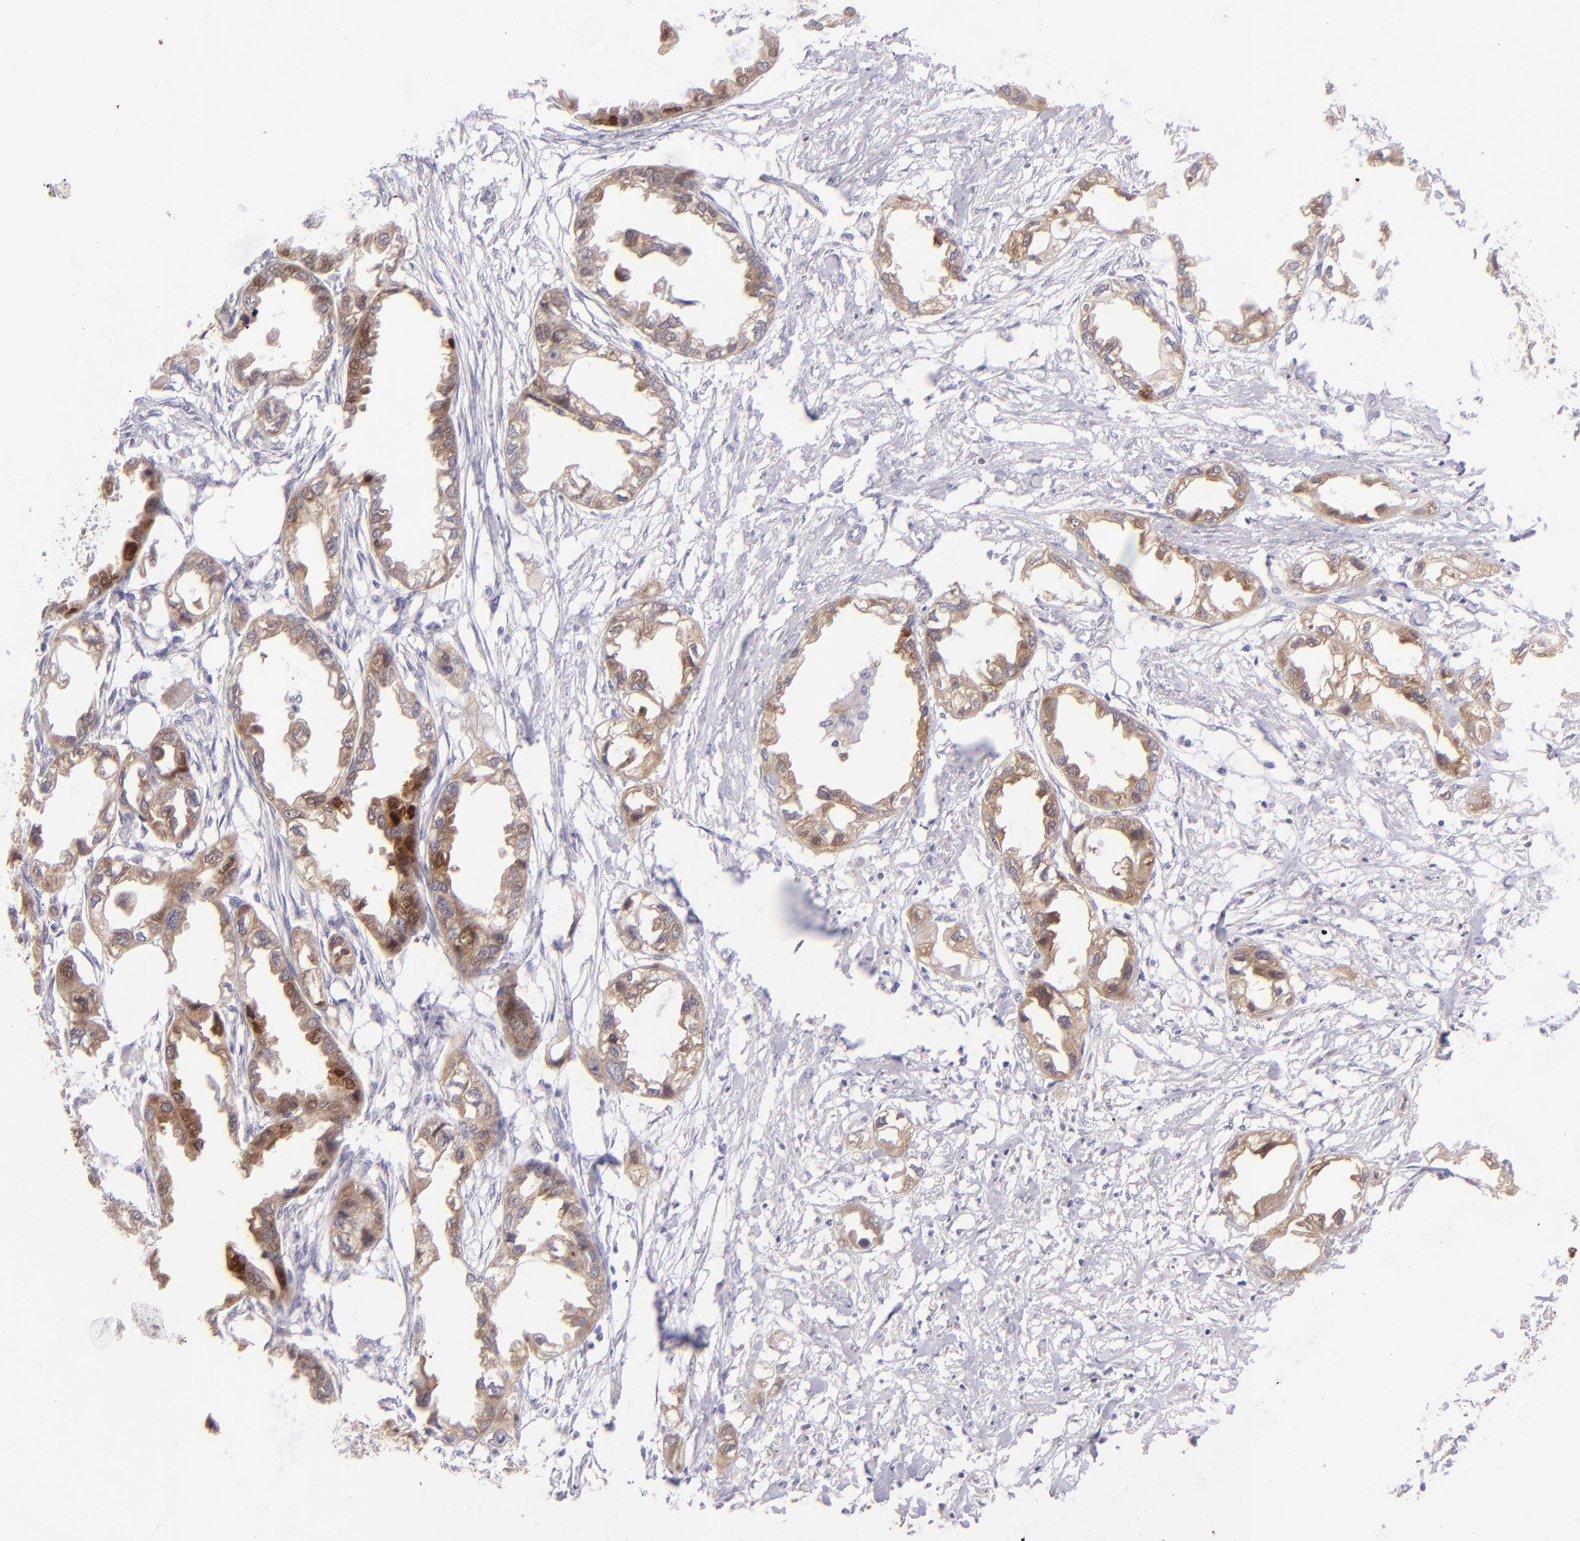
{"staining": {"intensity": "moderate", "quantity": ">75%", "location": "cytoplasmic/membranous"}, "tissue": "endometrial cancer", "cell_type": "Tumor cells", "image_type": "cancer", "snomed": [{"axis": "morphology", "description": "Adenocarcinoma, NOS"}, {"axis": "topography", "description": "Endometrium"}], "caption": "An immunohistochemistry photomicrograph of tumor tissue is shown. Protein staining in brown shows moderate cytoplasmic/membranous positivity in endometrial adenocarcinoma within tumor cells.", "gene": "SH2D4A", "patient": {"sex": "female", "age": 67}}